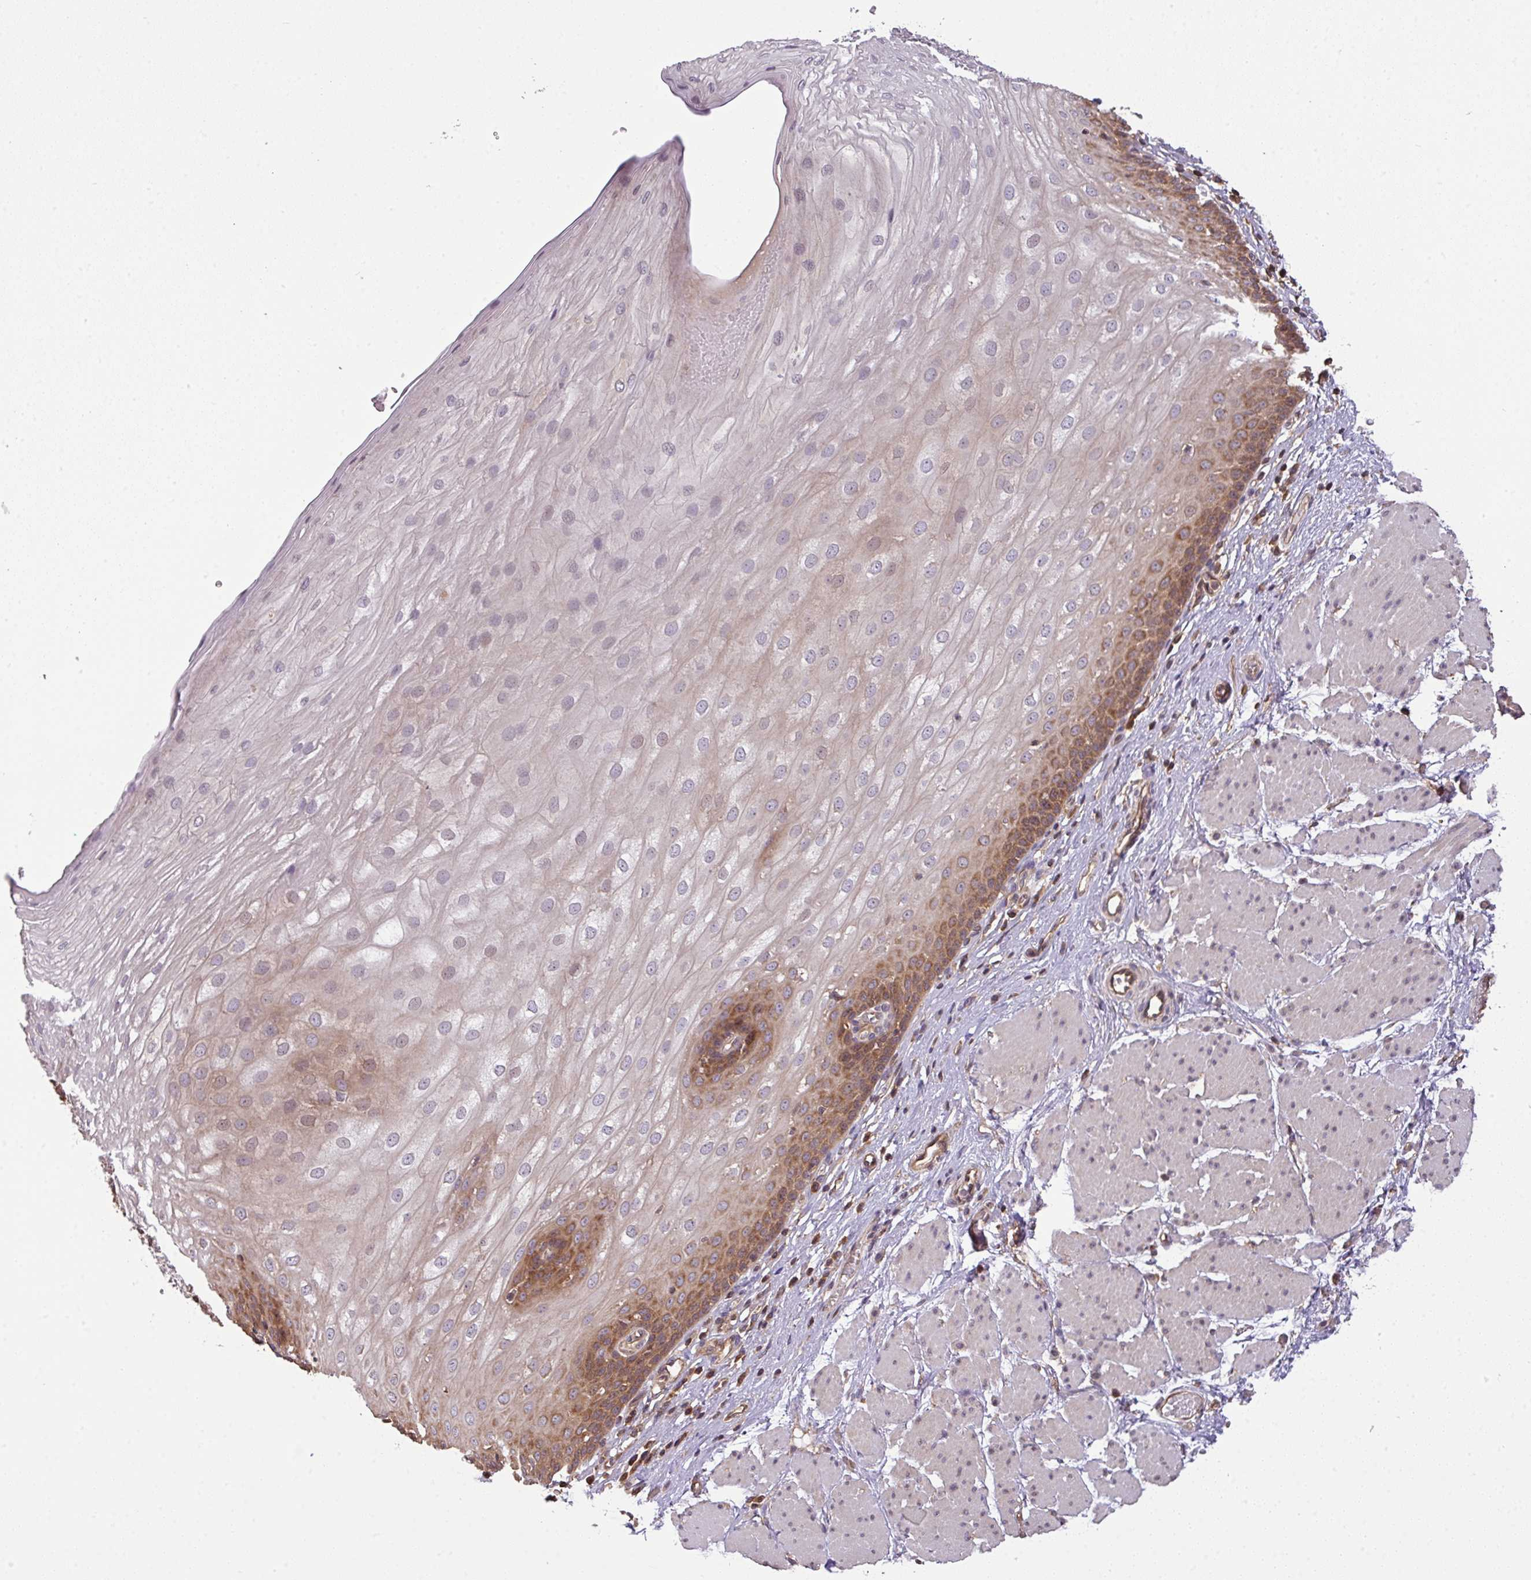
{"staining": {"intensity": "moderate", "quantity": "25%-75%", "location": "cytoplasmic/membranous"}, "tissue": "esophagus", "cell_type": "Squamous epithelial cells", "image_type": "normal", "snomed": [{"axis": "morphology", "description": "Normal tissue, NOS"}, {"axis": "topography", "description": "Esophagus"}], "caption": "Benign esophagus was stained to show a protein in brown. There is medium levels of moderate cytoplasmic/membranous expression in approximately 25%-75% of squamous epithelial cells. (DAB (3,3'-diaminobenzidine) IHC with brightfield microscopy, high magnification).", "gene": "VENTX", "patient": {"sex": "male", "age": 69}}